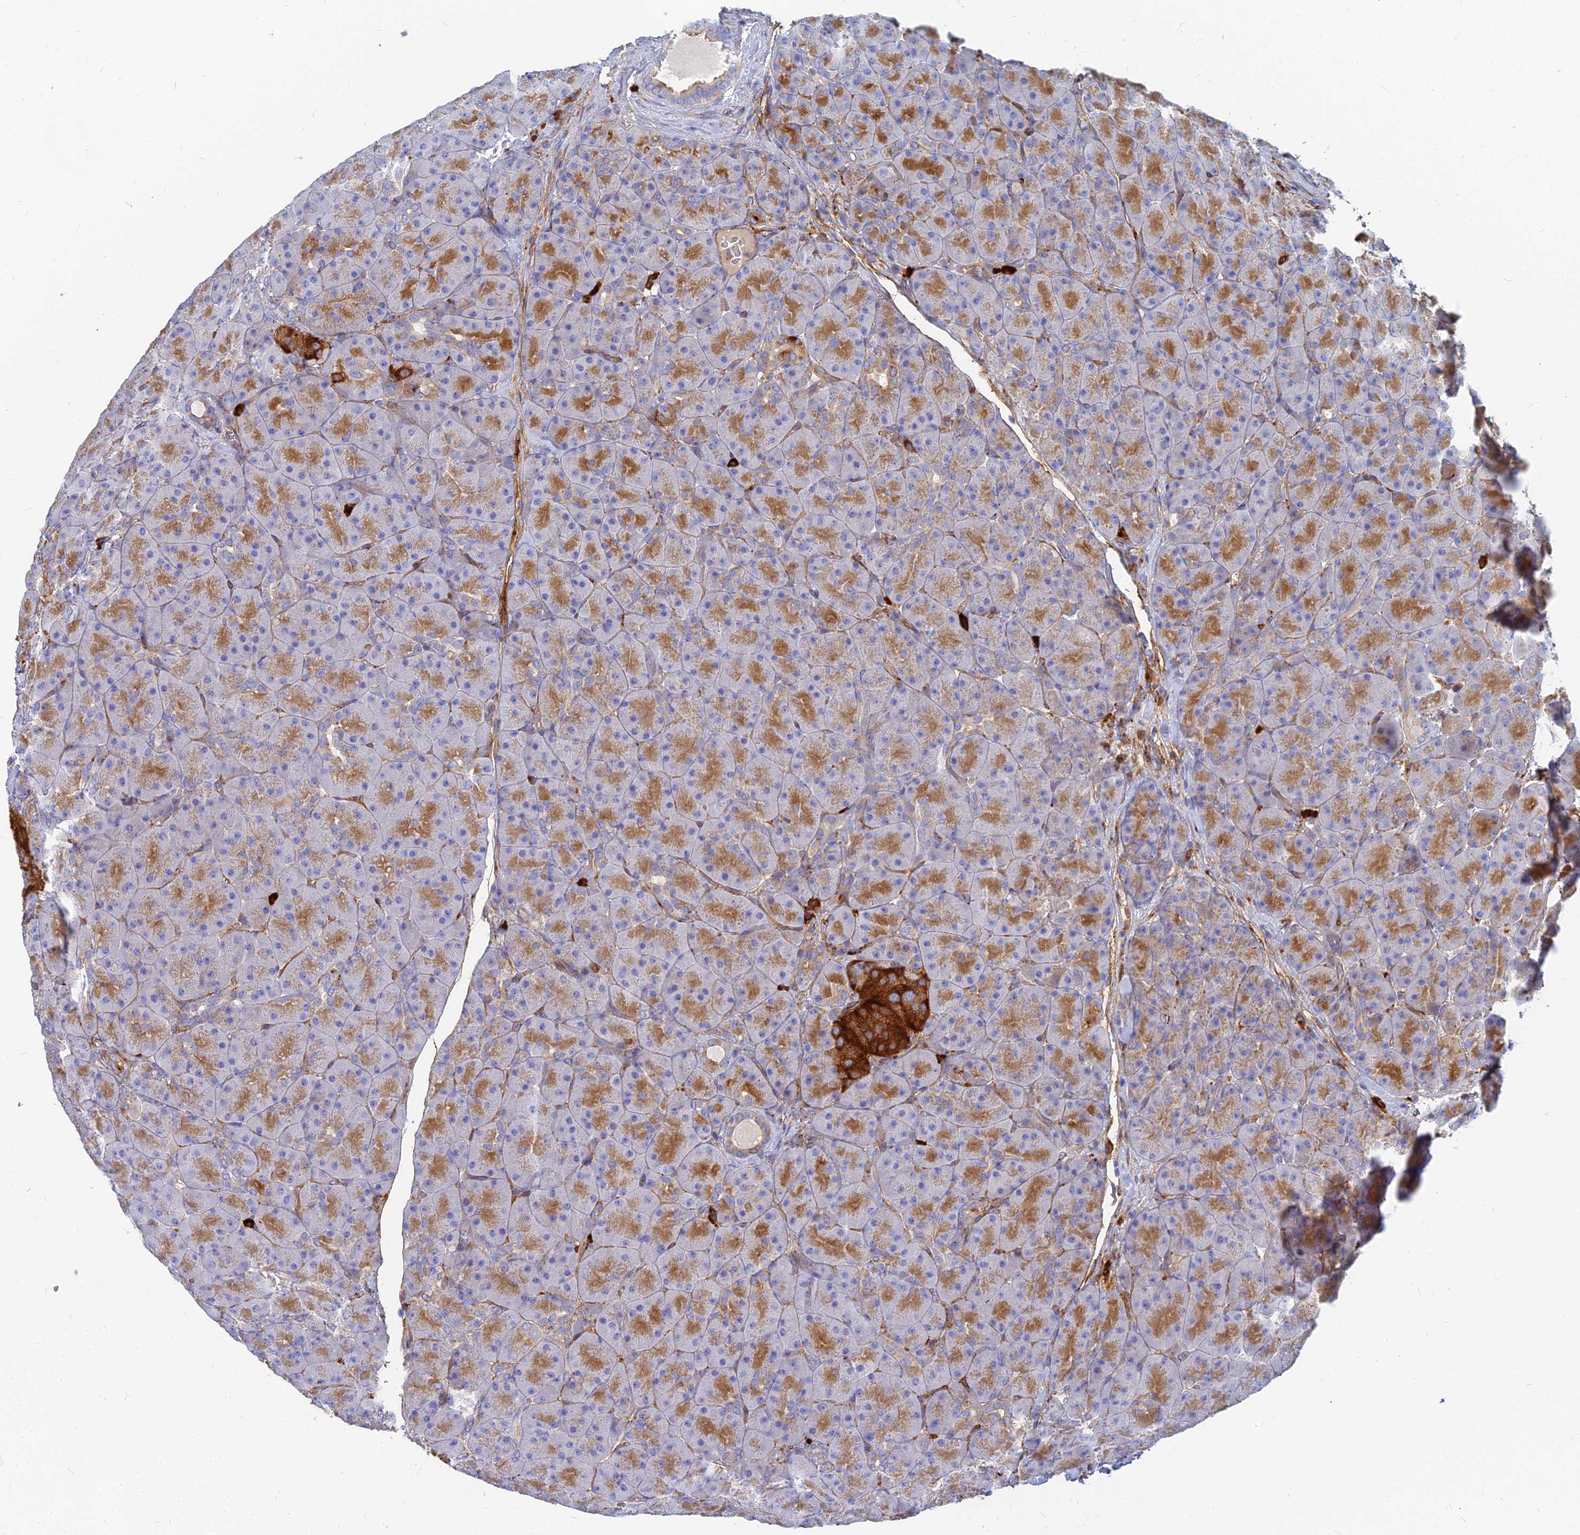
{"staining": {"intensity": "moderate", "quantity": ">75%", "location": "cytoplasmic/membranous"}, "tissue": "pancreas", "cell_type": "Exocrine glandular cells", "image_type": "normal", "snomed": [{"axis": "morphology", "description": "Normal tissue, NOS"}, {"axis": "topography", "description": "Pancreas"}], "caption": "High-magnification brightfield microscopy of unremarkable pancreas stained with DAB (brown) and counterstained with hematoxylin (blue). exocrine glandular cells exhibit moderate cytoplasmic/membranous staining is appreciated in about>75% of cells. Using DAB (3,3'-diaminobenzidine) (brown) and hematoxylin (blue) stains, captured at high magnification using brightfield microscopy.", "gene": "VAT1", "patient": {"sex": "male", "age": 66}}